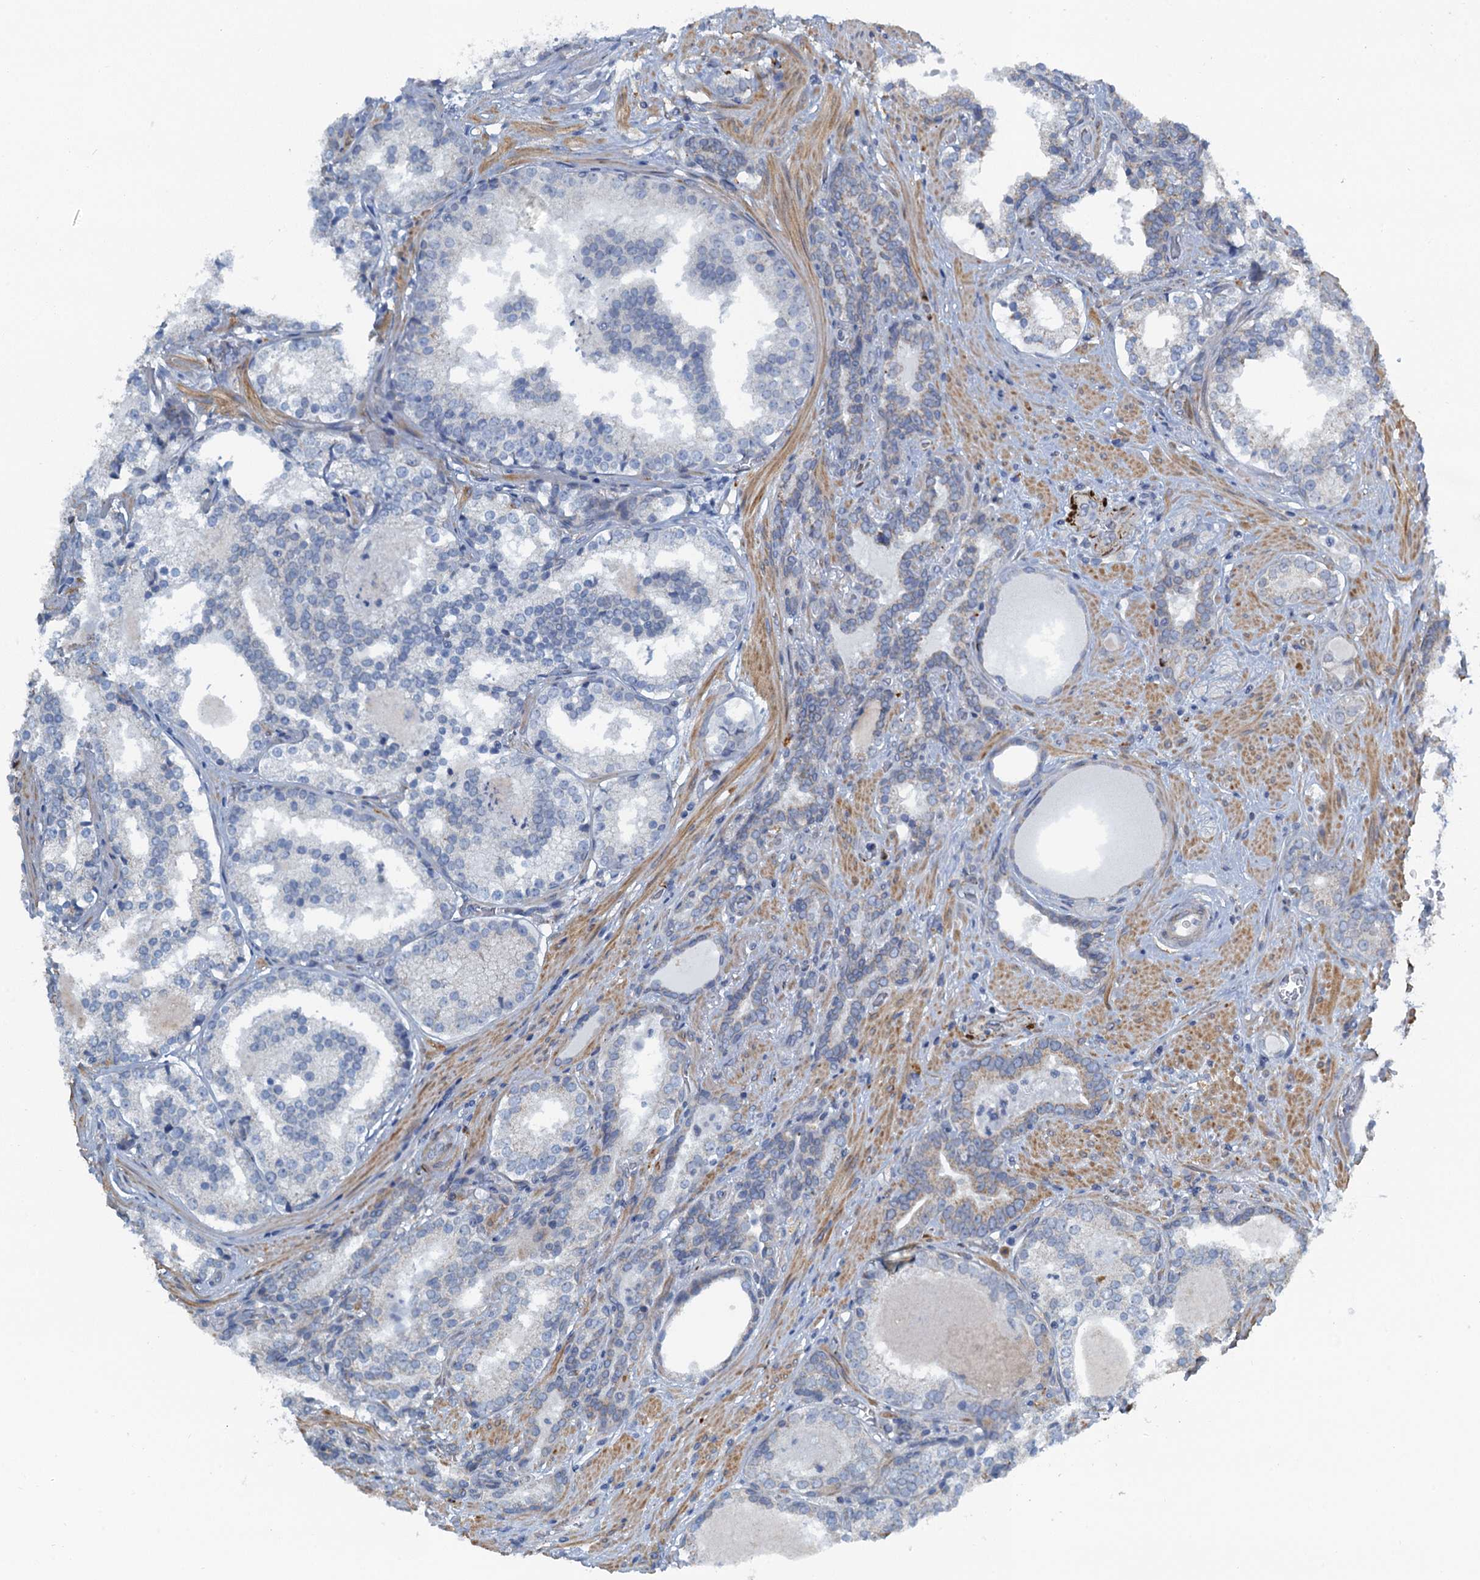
{"staining": {"intensity": "negative", "quantity": "none", "location": "none"}, "tissue": "prostate cancer", "cell_type": "Tumor cells", "image_type": "cancer", "snomed": [{"axis": "morphology", "description": "Adenocarcinoma, High grade"}, {"axis": "topography", "description": "Prostate"}], "caption": "High-grade adenocarcinoma (prostate) stained for a protein using immunohistochemistry (IHC) reveals no staining tumor cells.", "gene": "POGLUT3", "patient": {"sex": "male", "age": 58}}